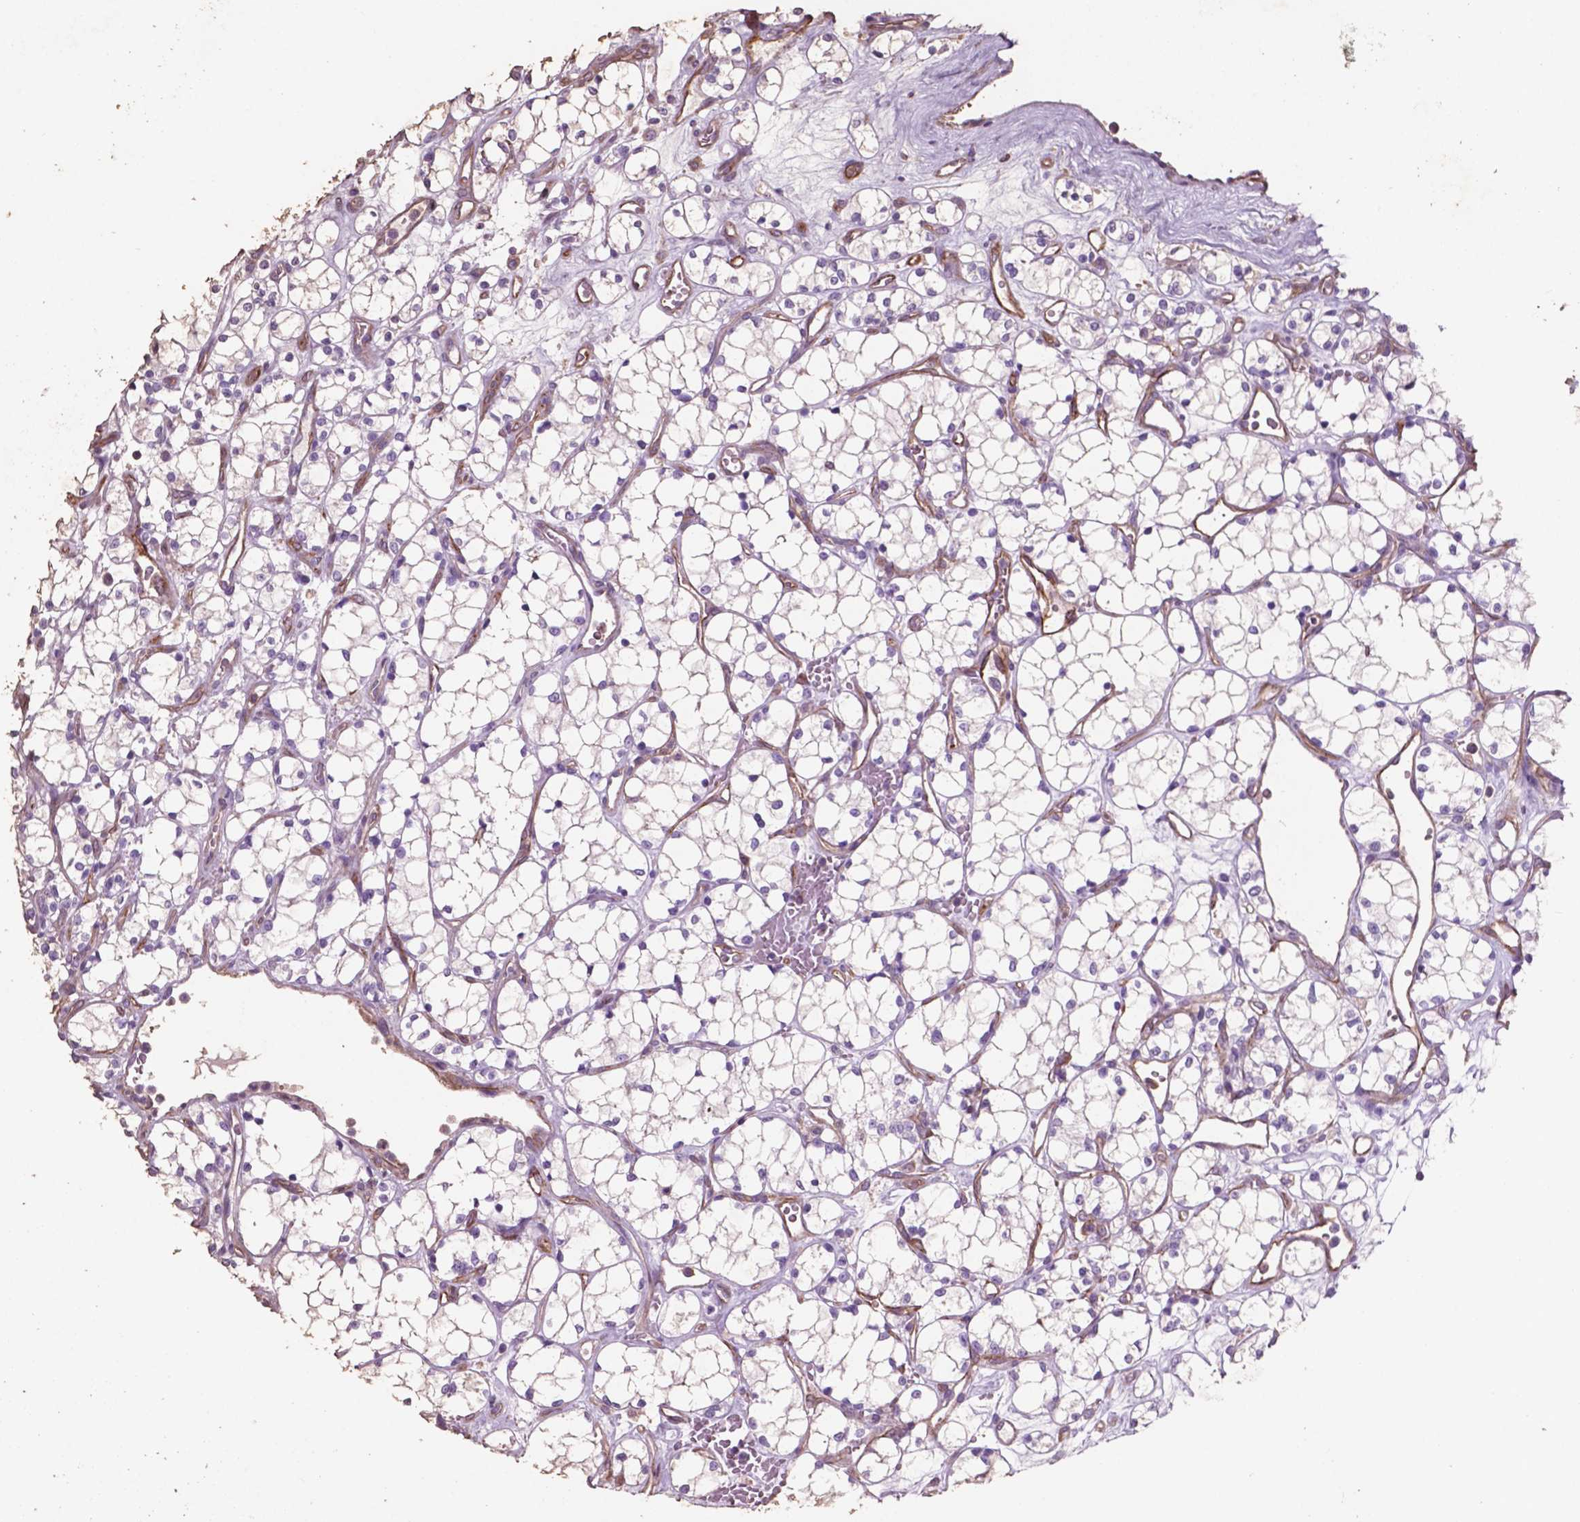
{"staining": {"intensity": "negative", "quantity": "none", "location": "none"}, "tissue": "renal cancer", "cell_type": "Tumor cells", "image_type": "cancer", "snomed": [{"axis": "morphology", "description": "Adenocarcinoma, NOS"}, {"axis": "topography", "description": "Kidney"}], "caption": "A high-resolution histopathology image shows IHC staining of renal cancer, which demonstrates no significant staining in tumor cells.", "gene": "COMMD4", "patient": {"sex": "female", "age": 69}}